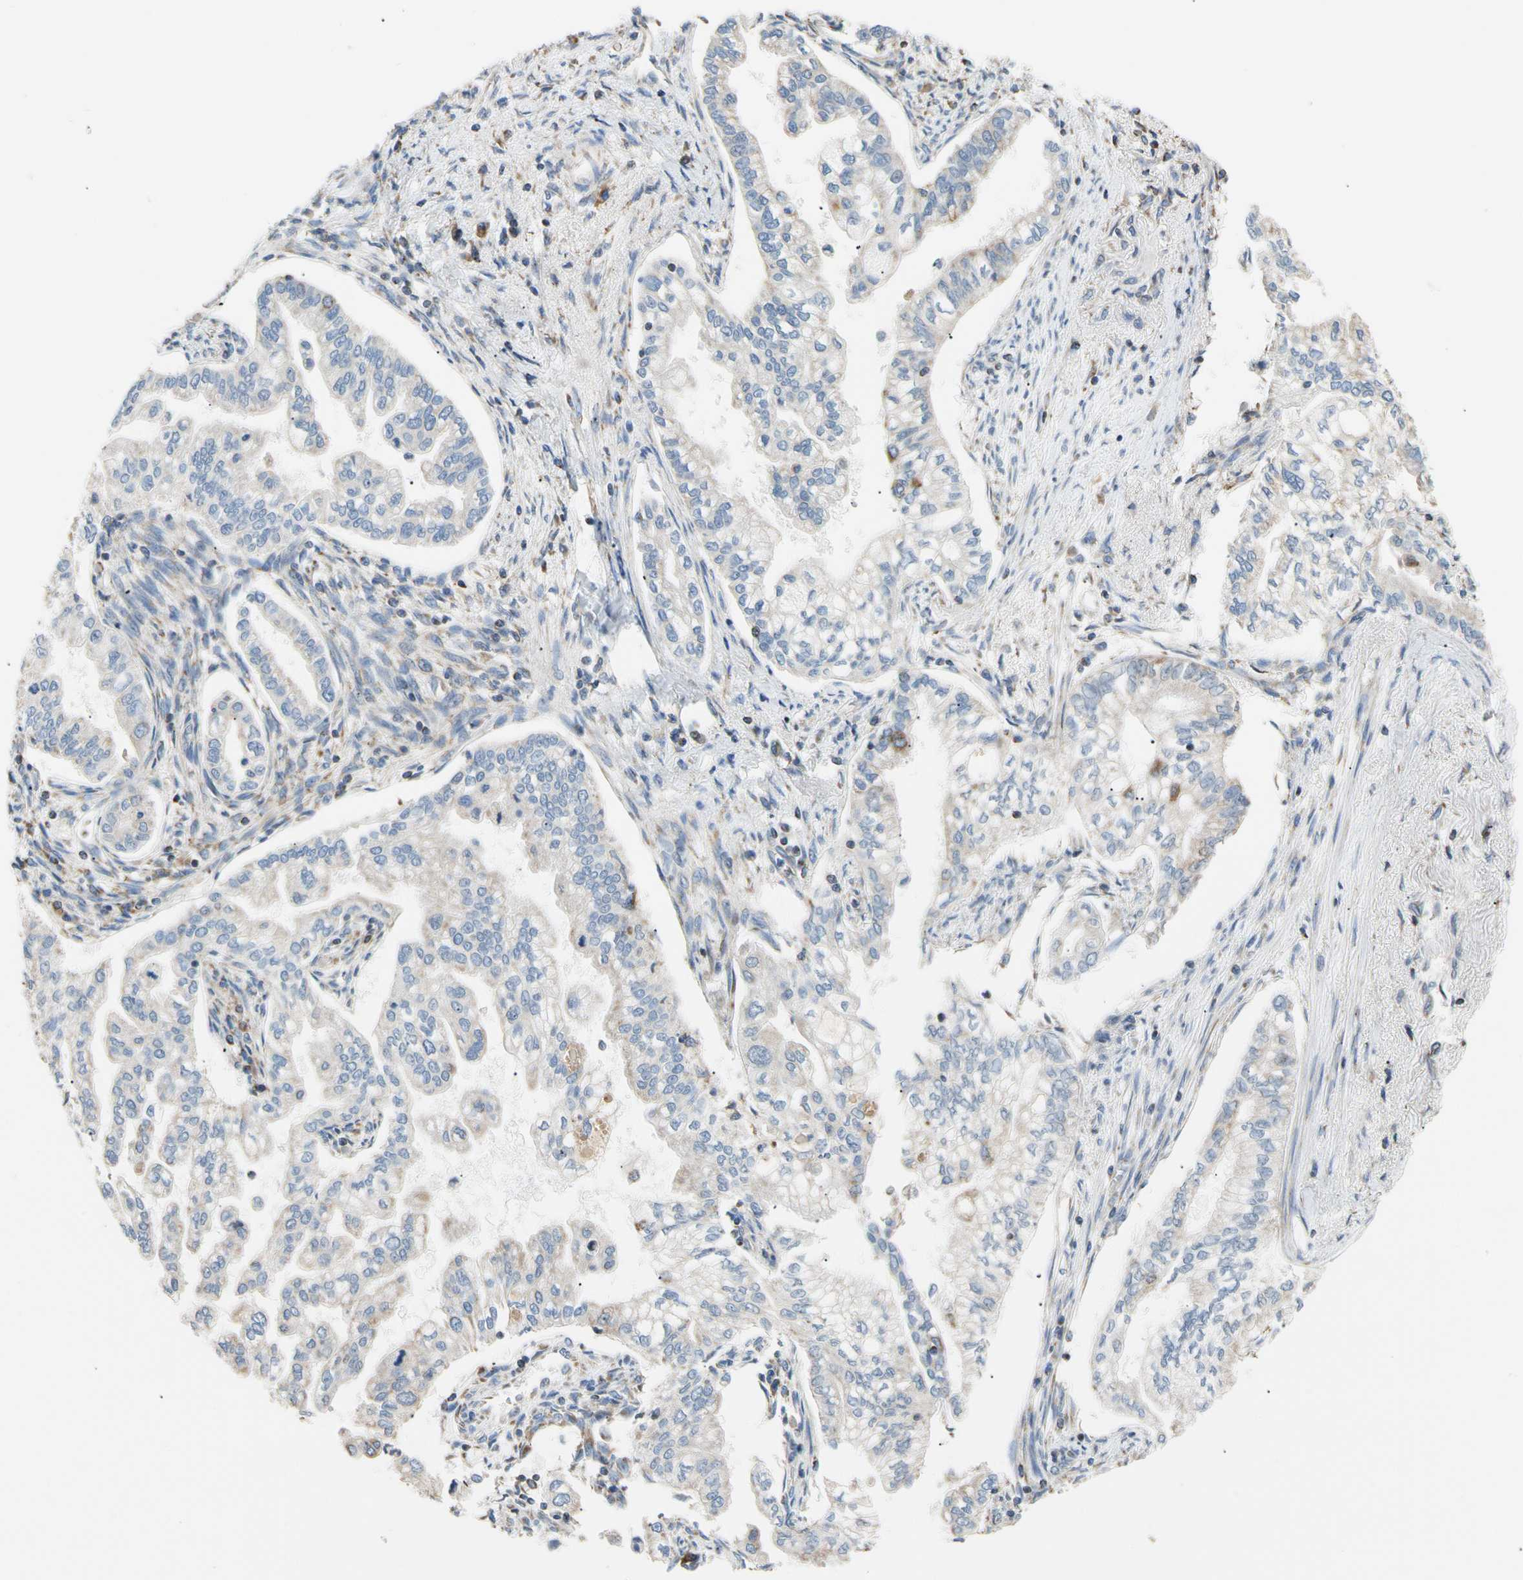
{"staining": {"intensity": "weak", "quantity": "<25%", "location": "cytoplasmic/membranous"}, "tissue": "pancreatic cancer", "cell_type": "Tumor cells", "image_type": "cancer", "snomed": [{"axis": "morphology", "description": "Normal tissue, NOS"}, {"axis": "topography", "description": "Pancreas"}], "caption": "DAB (3,3'-diaminobenzidine) immunohistochemical staining of human pancreatic cancer shows no significant positivity in tumor cells.", "gene": "PLGRKT", "patient": {"sex": "male", "age": 42}}